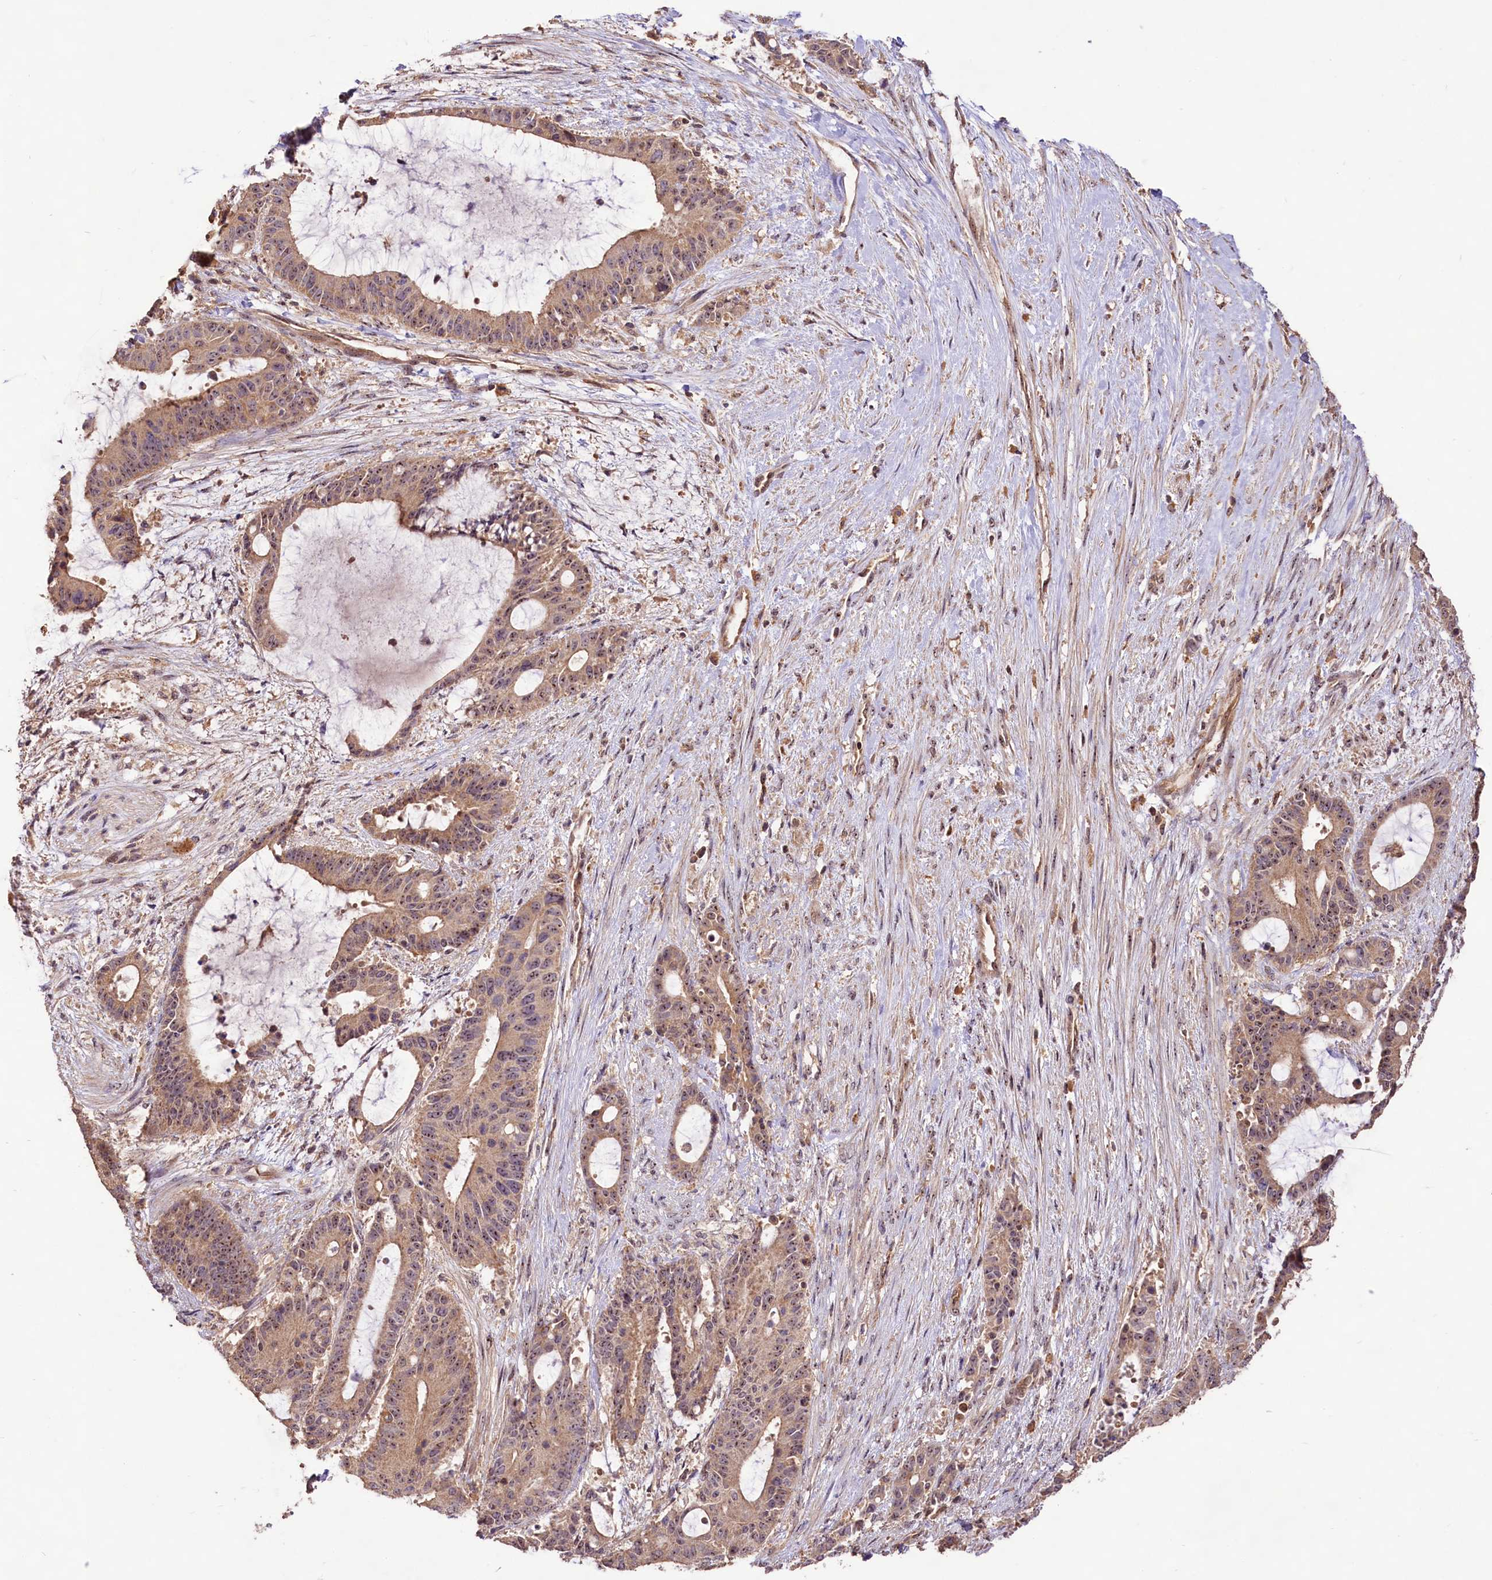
{"staining": {"intensity": "moderate", "quantity": ">75%", "location": "cytoplasmic/membranous,nuclear"}, "tissue": "liver cancer", "cell_type": "Tumor cells", "image_type": "cancer", "snomed": [{"axis": "morphology", "description": "Normal tissue, NOS"}, {"axis": "morphology", "description": "Cholangiocarcinoma"}, {"axis": "topography", "description": "Liver"}, {"axis": "topography", "description": "Peripheral nerve tissue"}], "caption": "Liver cholangiocarcinoma stained with a brown dye shows moderate cytoplasmic/membranous and nuclear positive staining in about >75% of tumor cells.", "gene": "RRP8", "patient": {"sex": "female", "age": 73}}